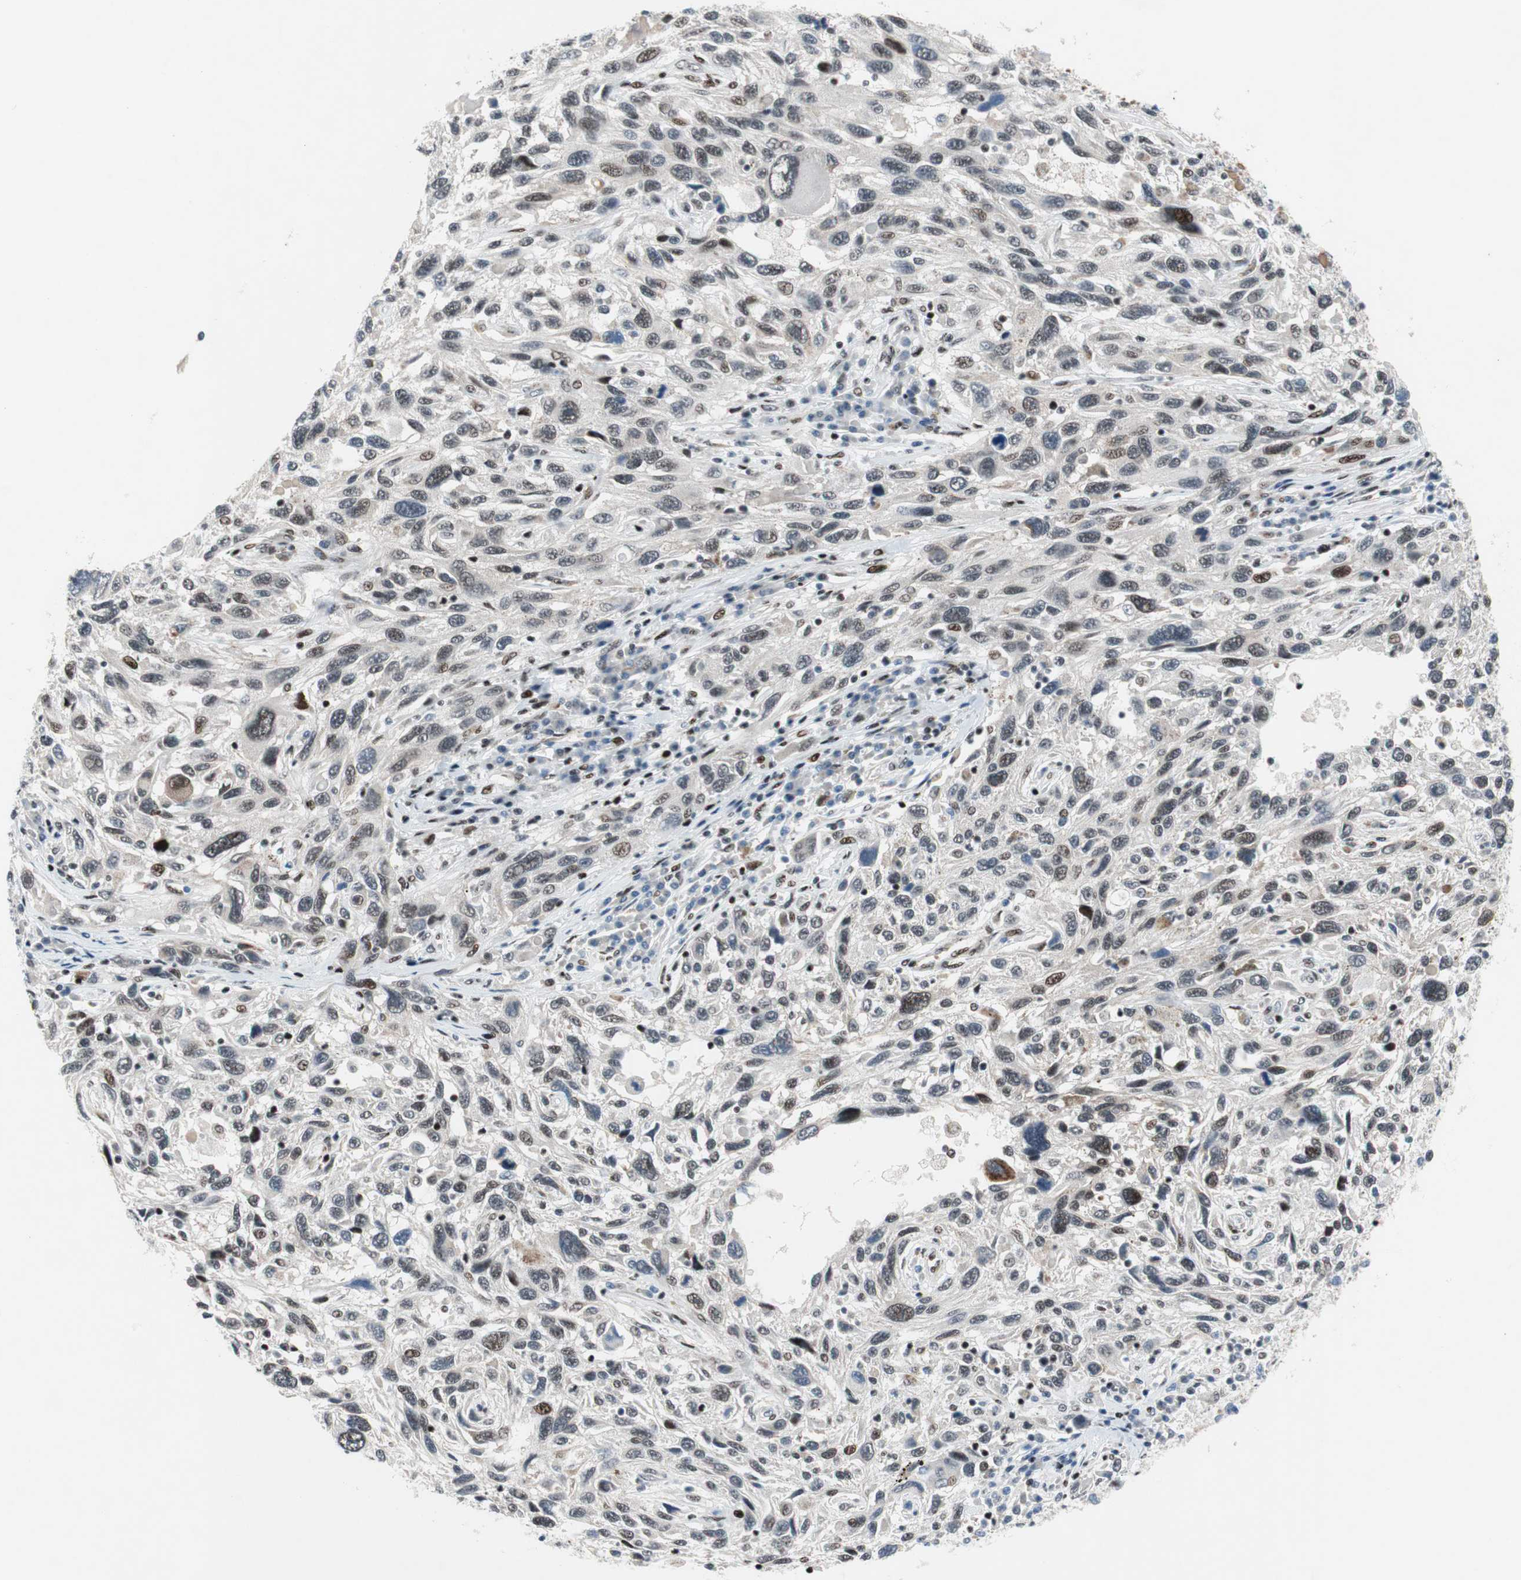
{"staining": {"intensity": "moderate", "quantity": "<25%", "location": "nuclear"}, "tissue": "melanoma", "cell_type": "Tumor cells", "image_type": "cancer", "snomed": [{"axis": "morphology", "description": "Malignant melanoma, NOS"}, {"axis": "topography", "description": "Skin"}], "caption": "Melanoma tissue displays moderate nuclear staining in approximately <25% of tumor cells", "gene": "FBXO44", "patient": {"sex": "male", "age": 53}}